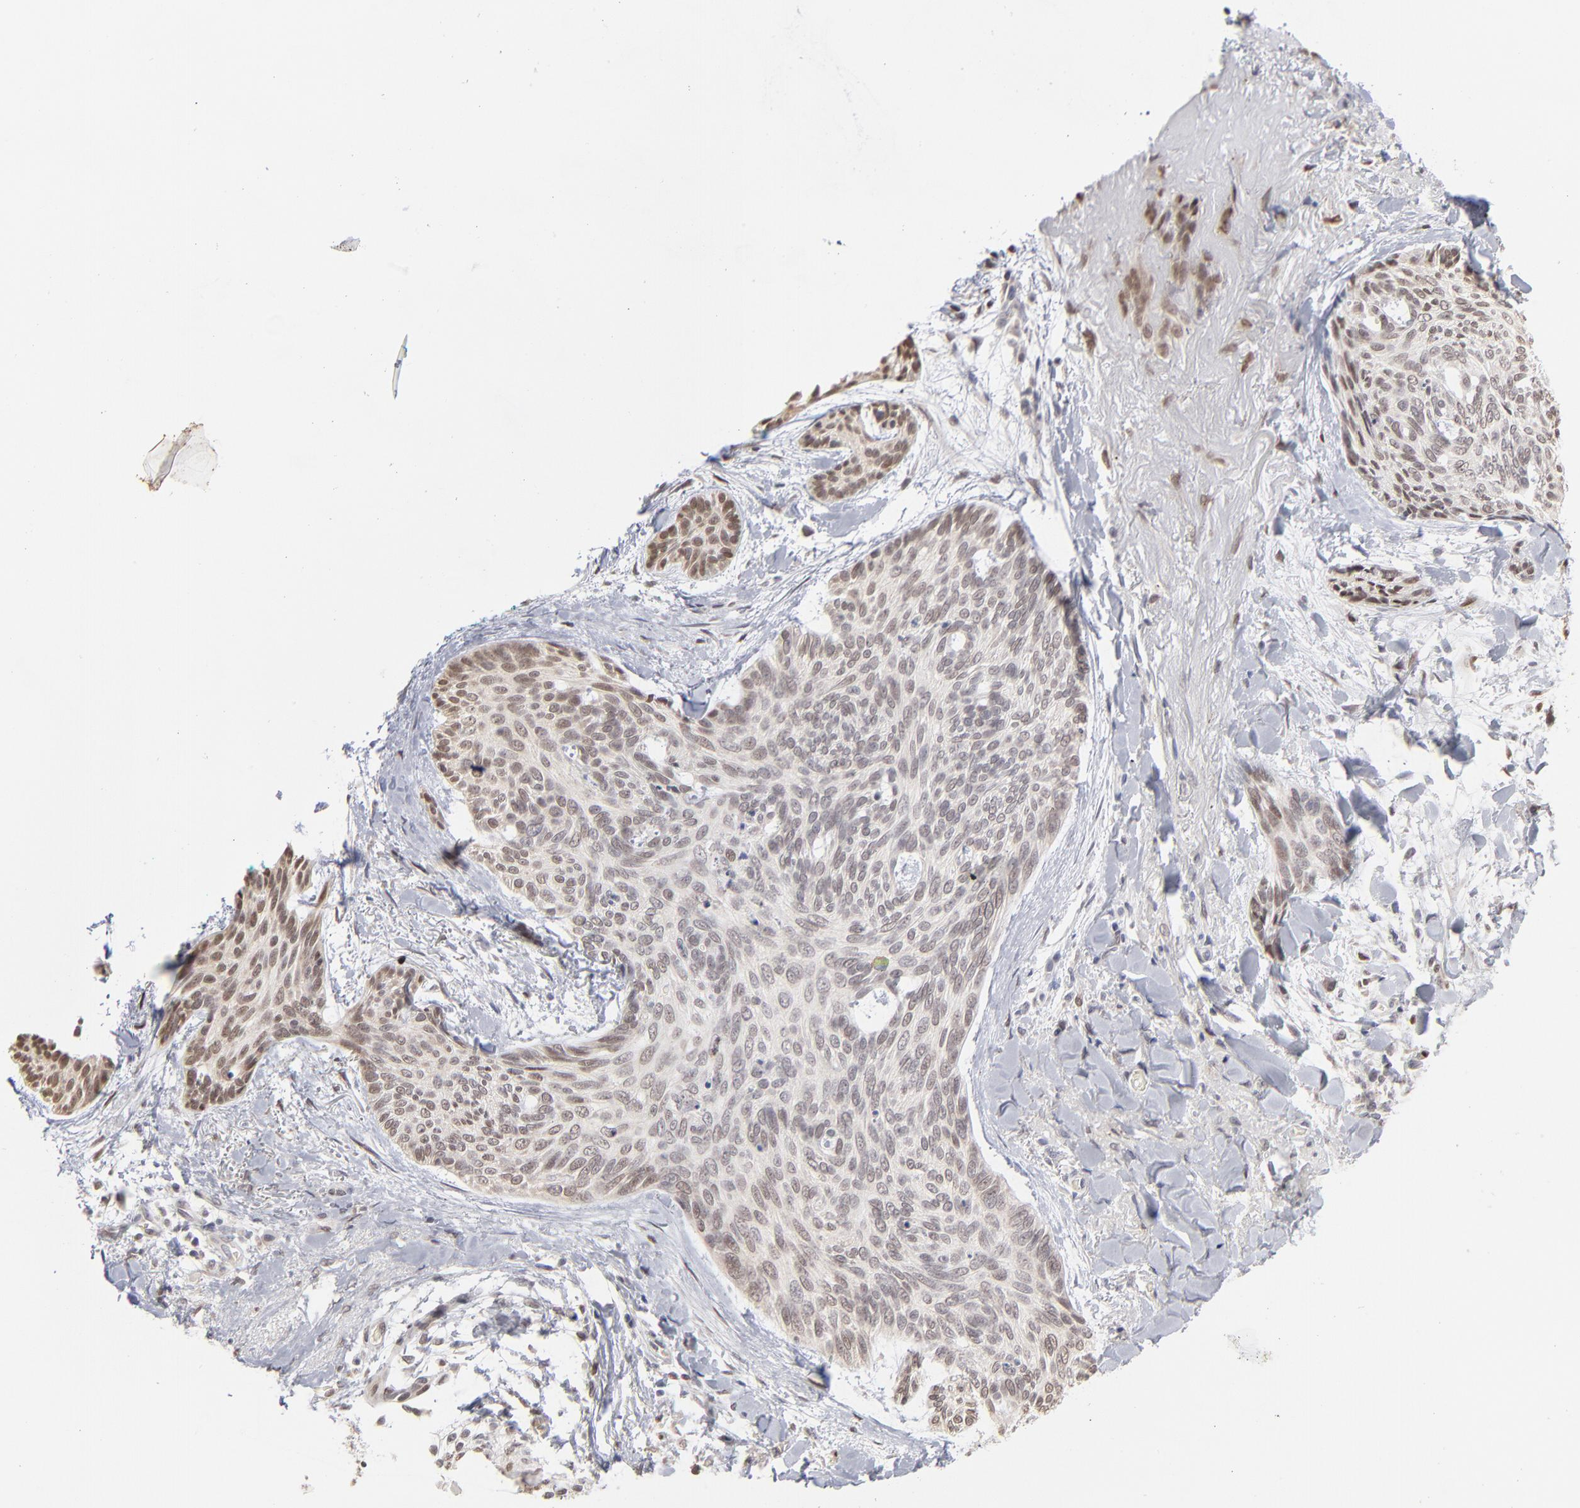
{"staining": {"intensity": "moderate", "quantity": "25%-75%", "location": "nuclear"}, "tissue": "skin cancer", "cell_type": "Tumor cells", "image_type": "cancer", "snomed": [{"axis": "morphology", "description": "Normal tissue, NOS"}, {"axis": "morphology", "description": "Basal cell carcinoma"}, {"axis": "topography", "description": "Skin"}], "caption": "High-power microscopy captured an immunohistochemistry (IHC) micrograph of skin cancer (basal cell carcinoma), revealing moderate nuclear staining in approximately 25%-75% of tumor cells.", "gene": "RBM3", "patient": {"sex": "female", "age": 71}}